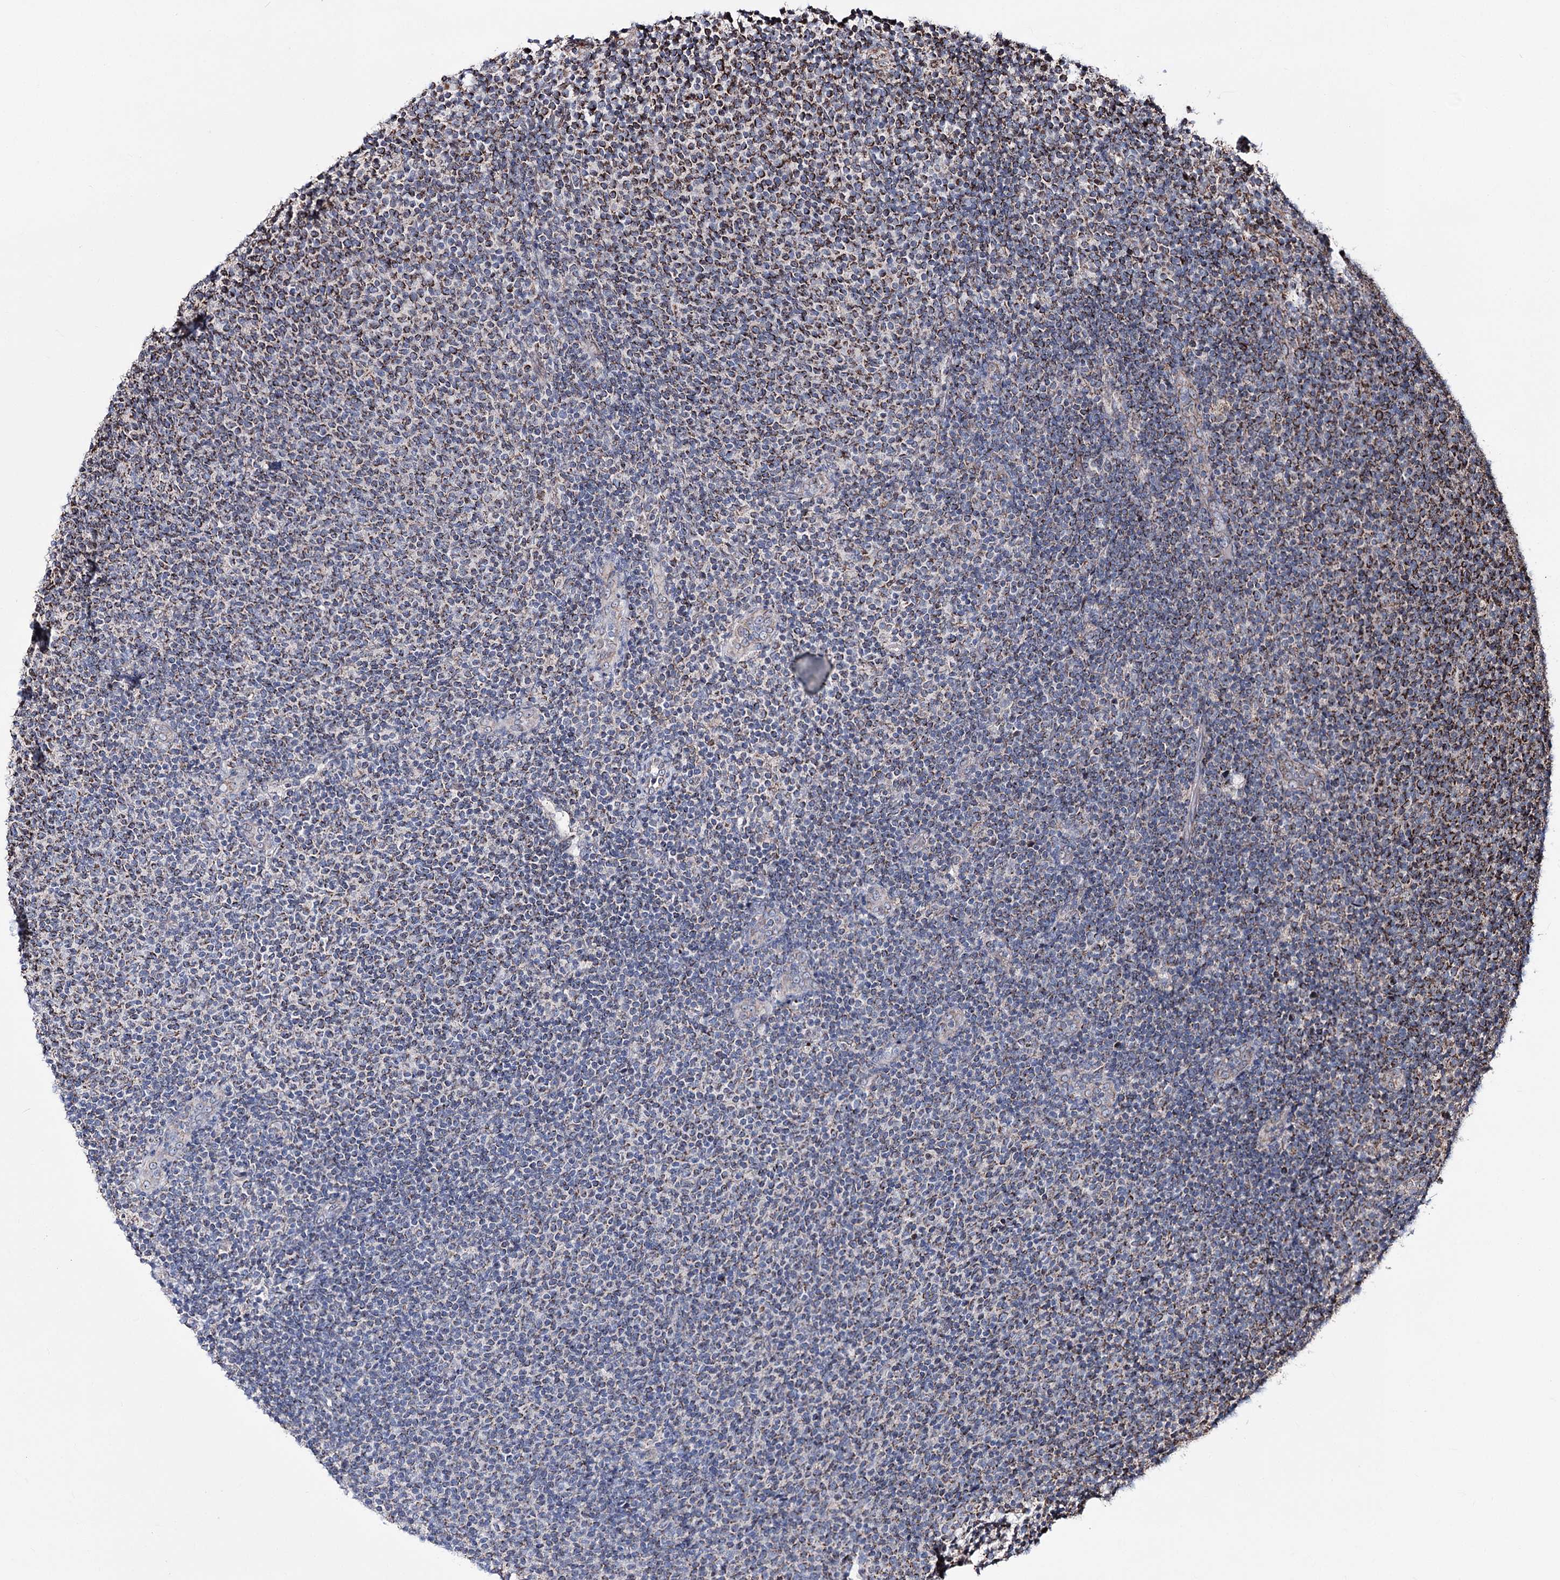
{"staining": {"intensity": "moderate", "quantity": "25%-75%", "location": "cytoplasmic/membranous"}, "tissue": "lymphoma", "cell_type": "Tumor cells", "image_type": "cancer", "snomed": [{"axis": "morphology", "description": "Malignant lymphoma, non-Hodgkin's type, Low grade"}, {"axis": "topography", "description": "Lymph node"}], "caption": "Brown immunohistochemical staining in malignant lymphoma, non-Hodgkin's type (low-grade) exhibits moderate cytoplasmic/membranous positivity in approximately 25%-75% of tumor cells. The staining was performed using DAB (3,3'-diaminobenzidine), with brown indicating positive protein expression. Nuclei are stained blue with hematoxylin.", "gene": "CREB3L4", "patient": {"sex": "male", "age": 66}}